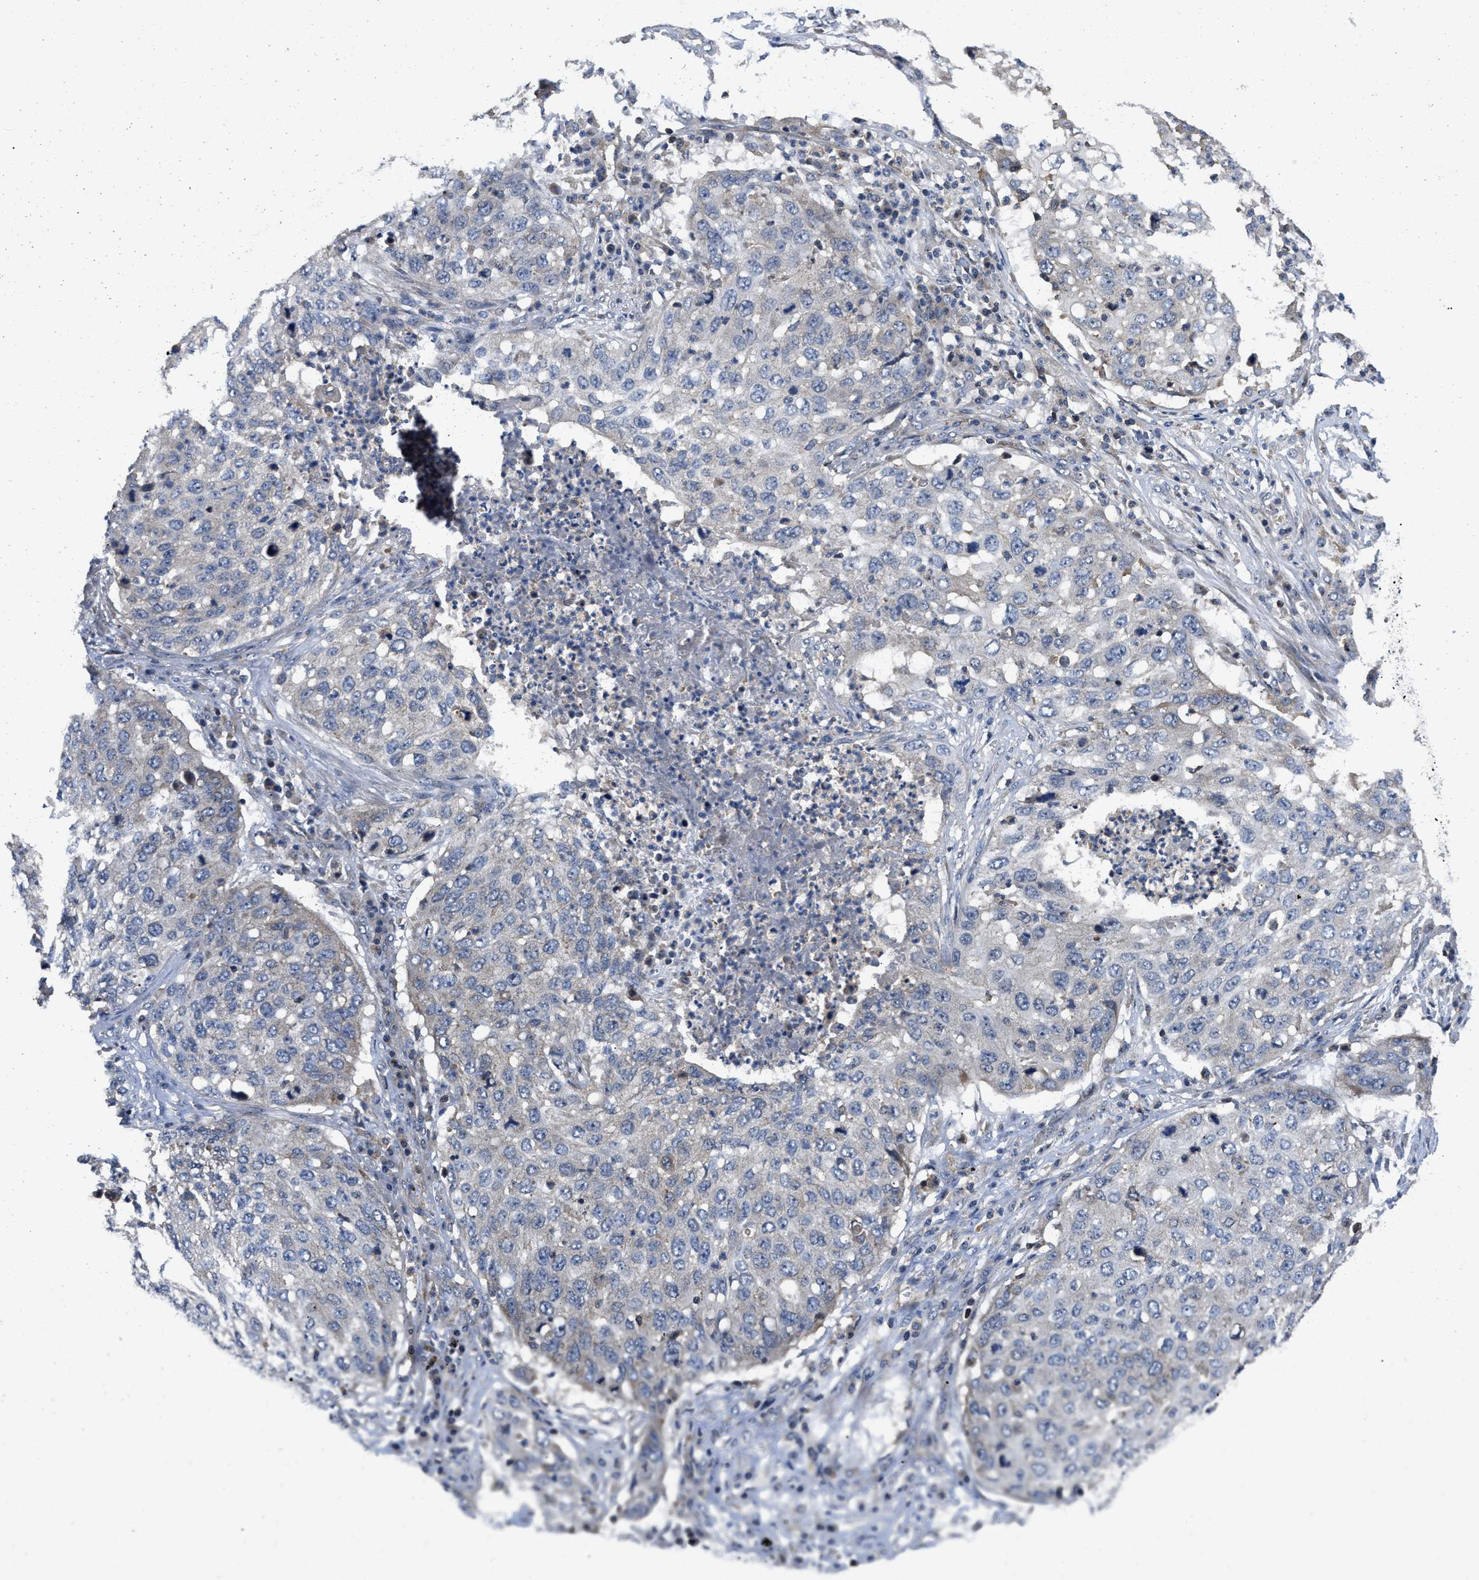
{"staining": {"intensity": "negative", "quantity": "none", "location": "none"}, "tissue": "lung cancer", "cell_type": "Tumor cells", "image_type": "cancer", "snomed": [{"axis": "morphology", "description": "Squamous cell carcinoma, NOS"}, {"axis": "topography", "description": "Lung"}], "caption": "Immunohistochemistry of lung squamous cell carcinoma shows no expression in tumor cells. (DAB immunohistochemistry (IHC), high magnification).", "gene": "PRDM14", "patient": {"sex": "female", "age": 63}}